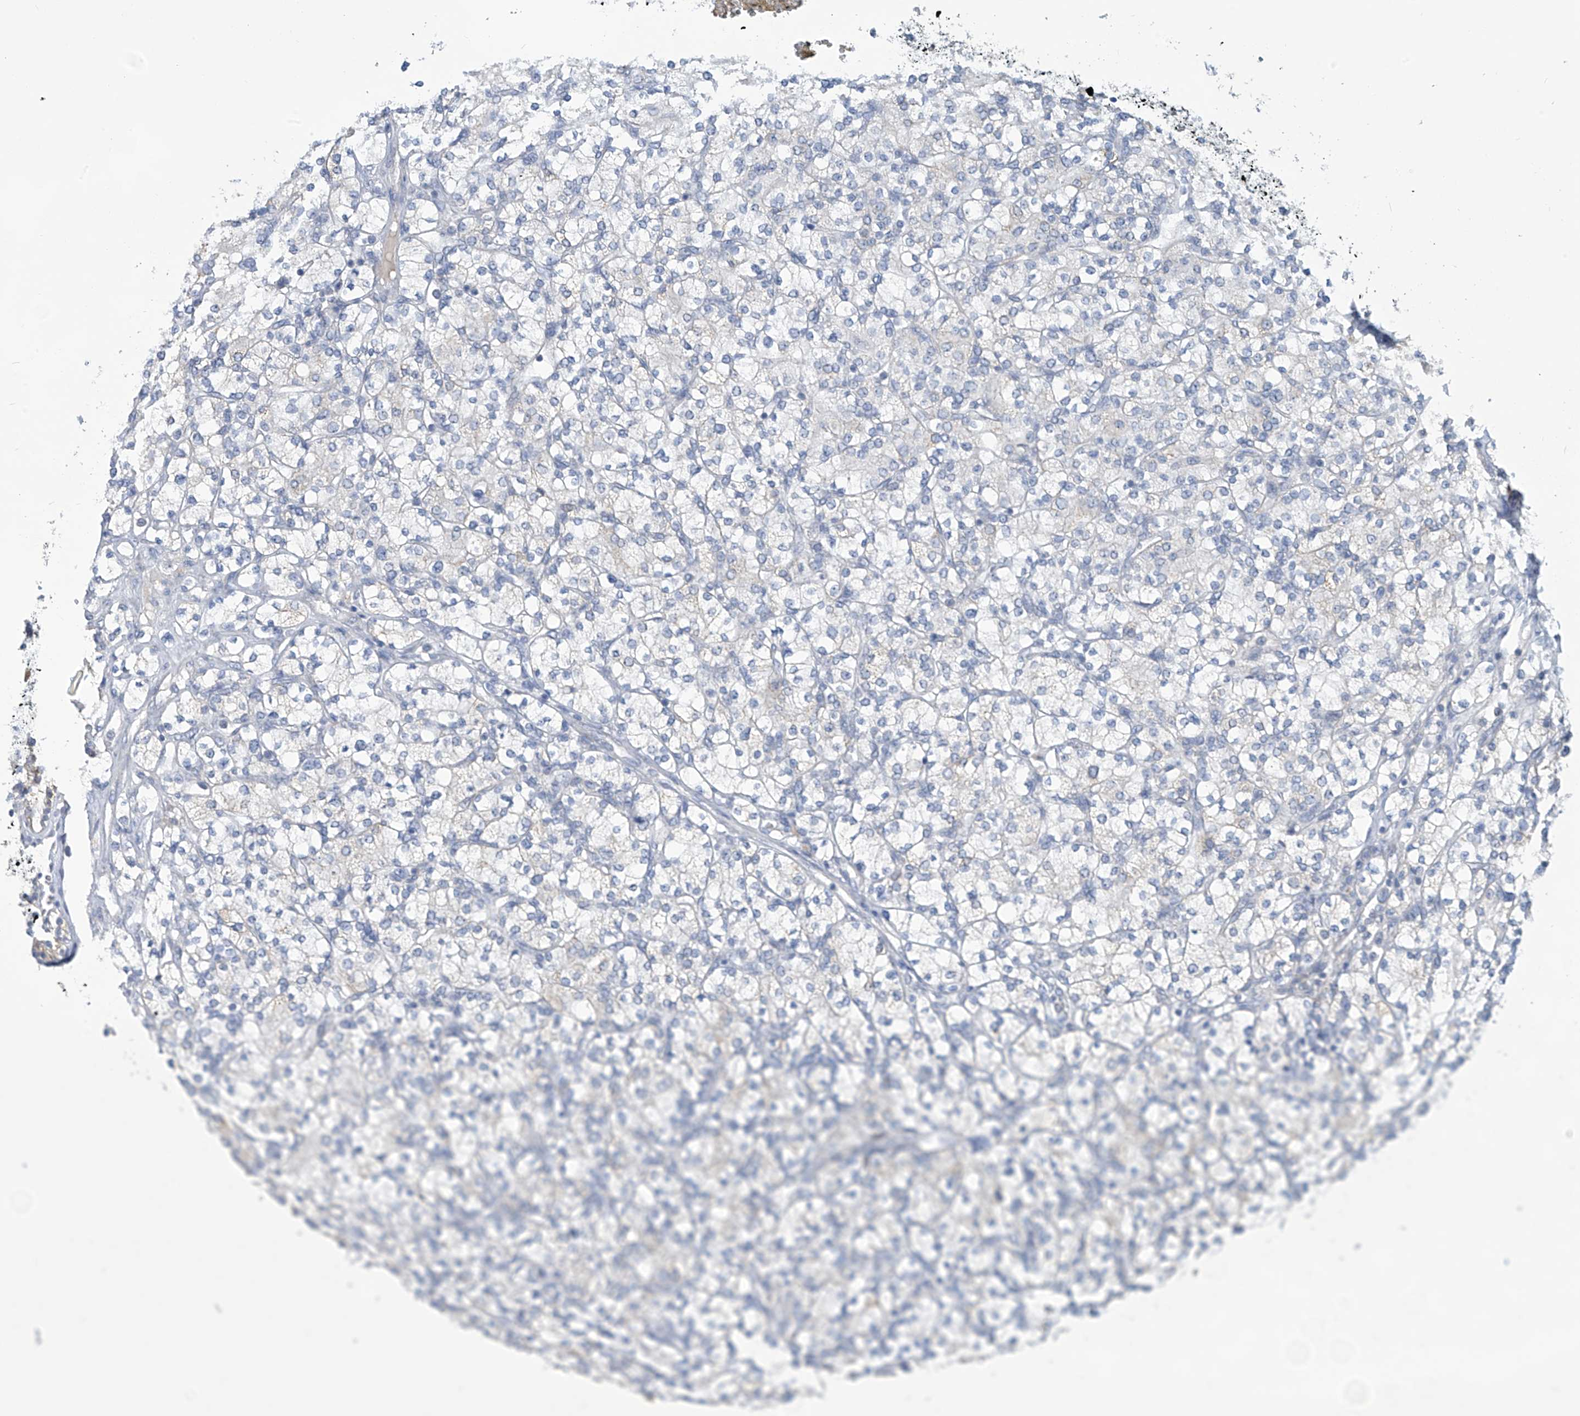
{"staining": {"intensity": "weak", "quantity": "<25%", "location": "cytoplasmic/membranous"}, "tissue": "renal cancer", "cell_type": "Tumor cells", "image_type": "cancer", "snomed": [{"axis": "morphology", "description": "Adenocarcinoma, NOS"}, {"axis": "topography", "description": "Kidney"}], "caption": "Human adenocarcinoma (renal) stained for a protein using immunohistochemistry reveals no staining in tumor cells.", "gene": "IBA57", "patient": {"sex": "male", "age": 77}}